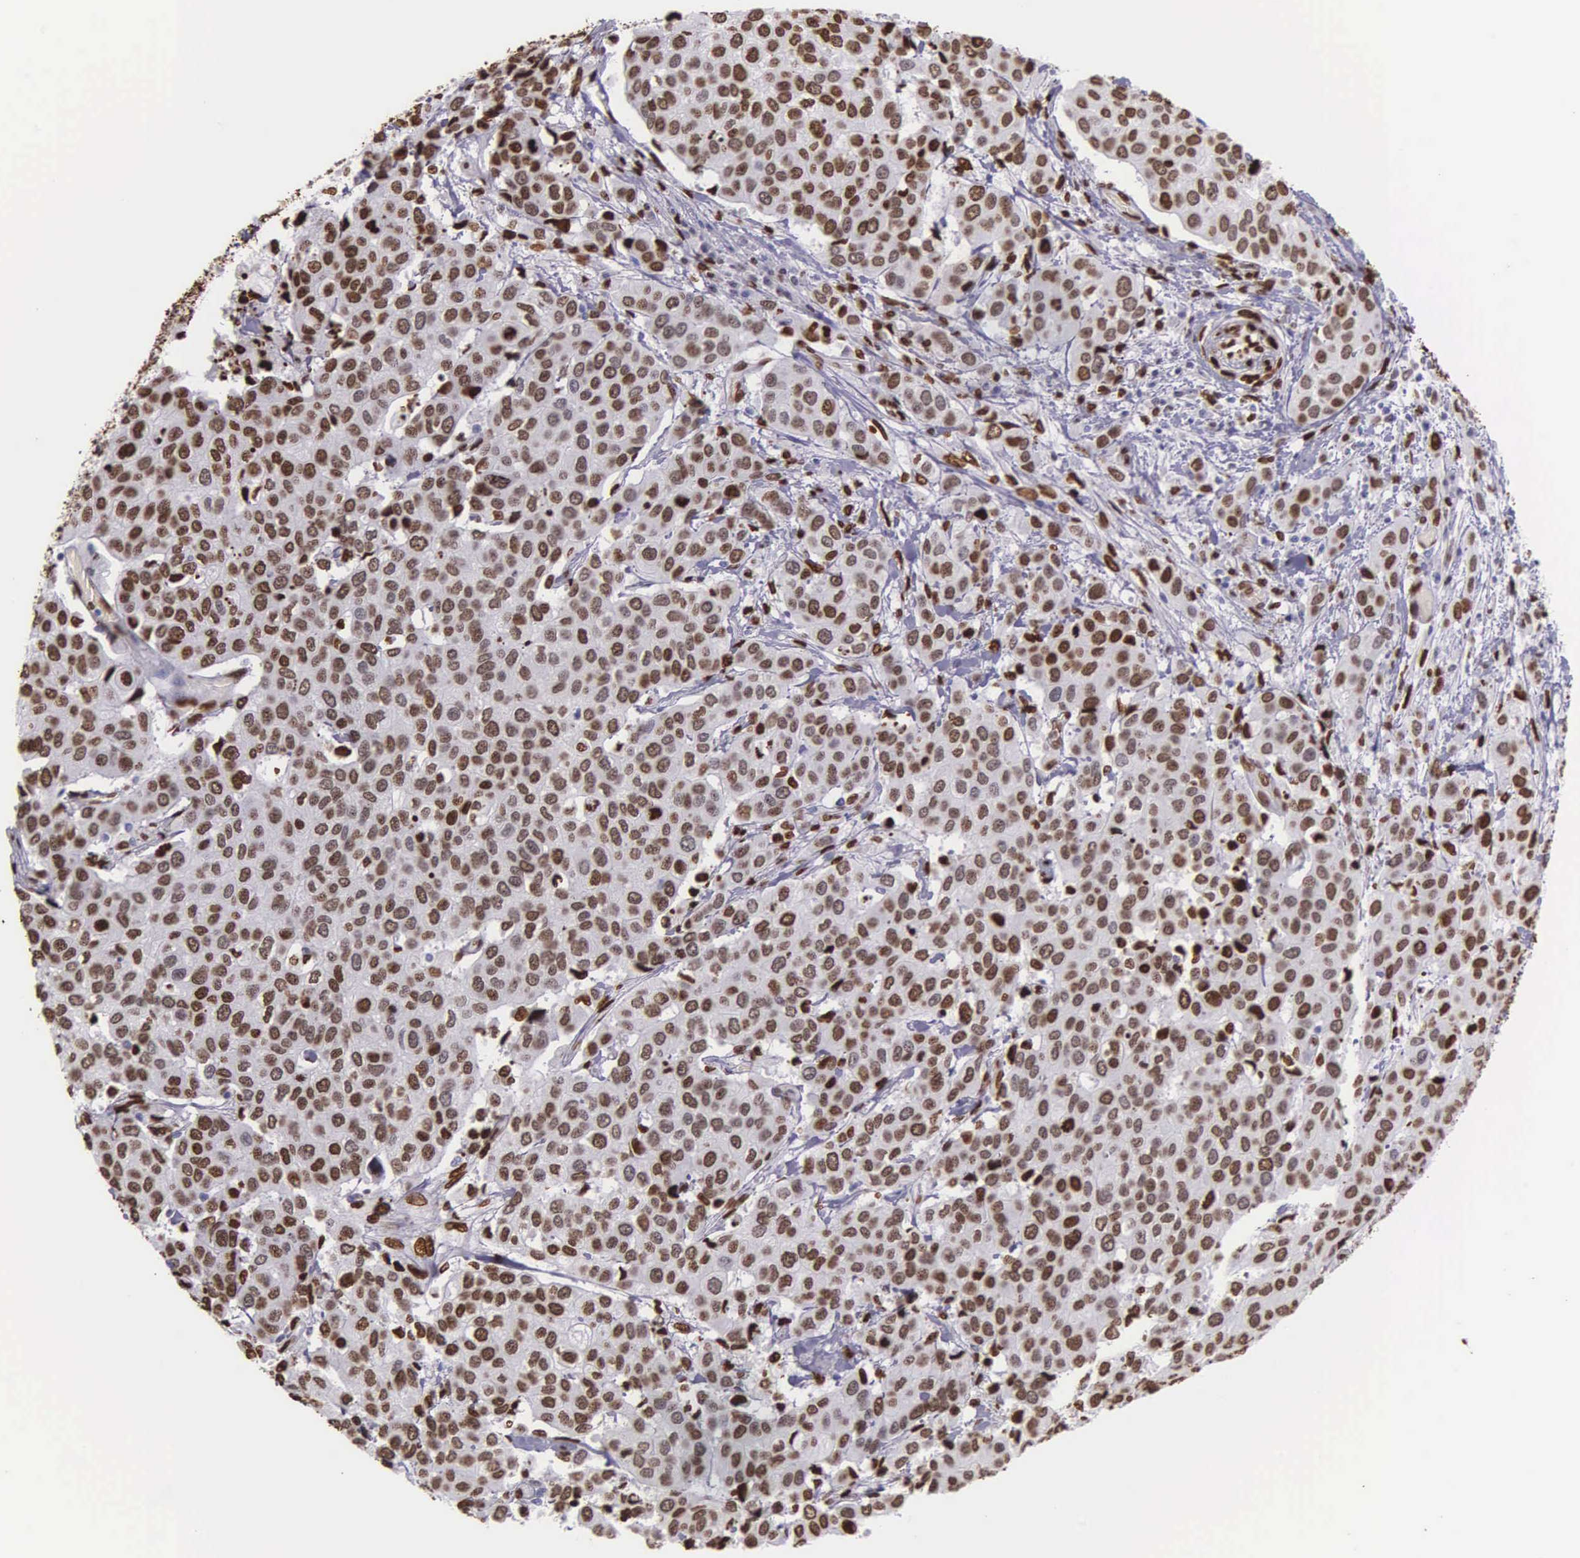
{"staining": {"intensity": "strong", "quantity": ">75%", "location": "nuclear"}, "tissue": "cervical cancer", "cell_type": "Tumor cells", "image_type": "cancer", "snomed": [{"axis": "morphology", "description": "Squamous cell carcinoma, NOS"}, {"axis": "topography", "description": "Cervix"}], "caption": "The image exhibits staining of cervical cancer (squamous cell carcinoma), revealing strong nuclear protein staining (brown color) within tumor cells.", "gene": "H1-0", "patient": {"sex": "female", "age": 54}}